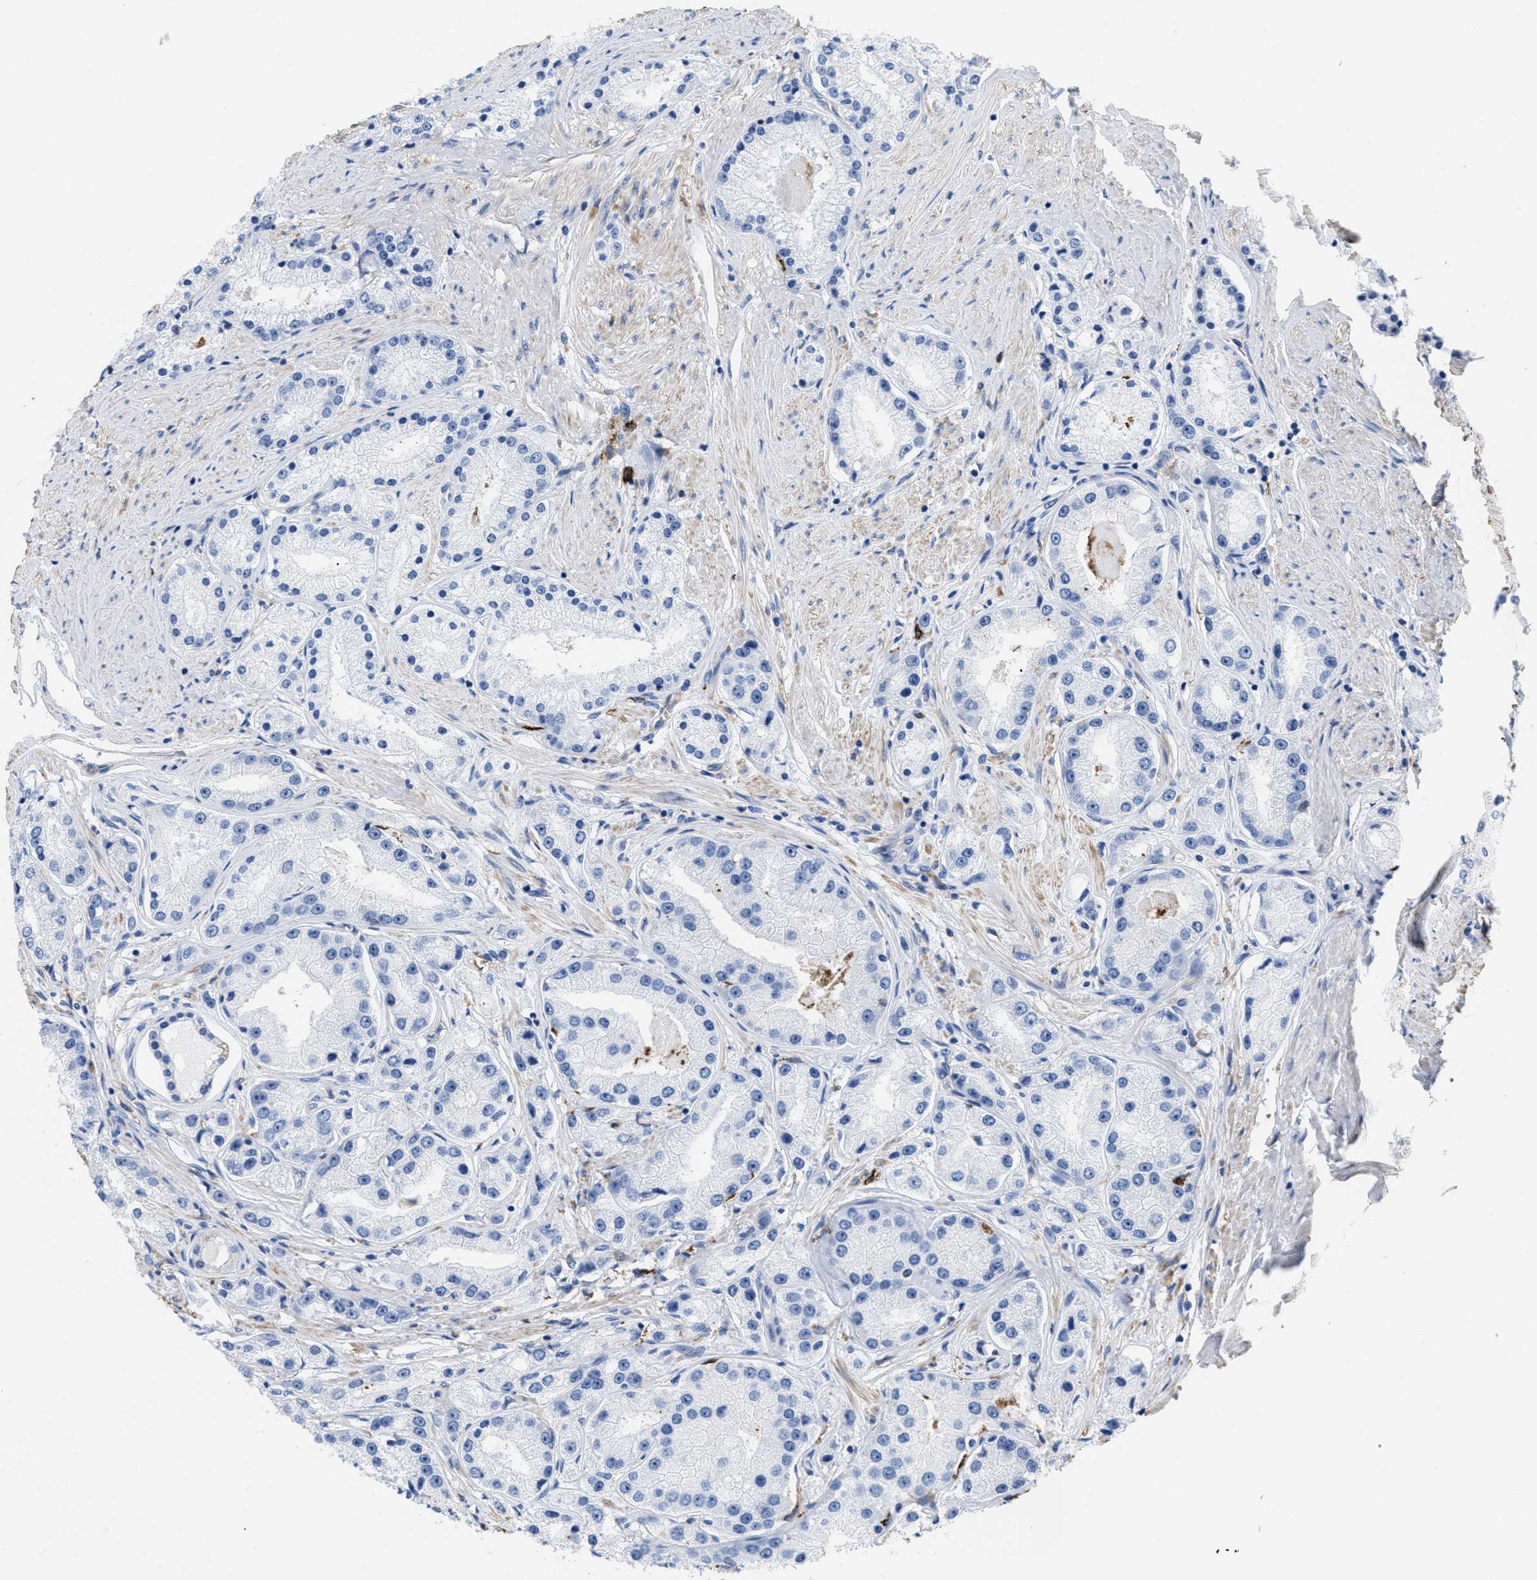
{"staining": {"intensity": "negative", "quantity": "none", "location": "none"}, "tissue": "prostate cancer", "cell_type": "Tumor cells", "image_type": "cancer", "snomed": [{"axis": "morphology", "description": "Adenocarcinoma, Low grade"}, {"axis": "topography", "description": "Prostate"}], "caption": "Tumor cells are negative for brown protein staining in prostate cancer.", "gene": "HLA-DPA1", "patient": {"sex": "male", "age": 63}}